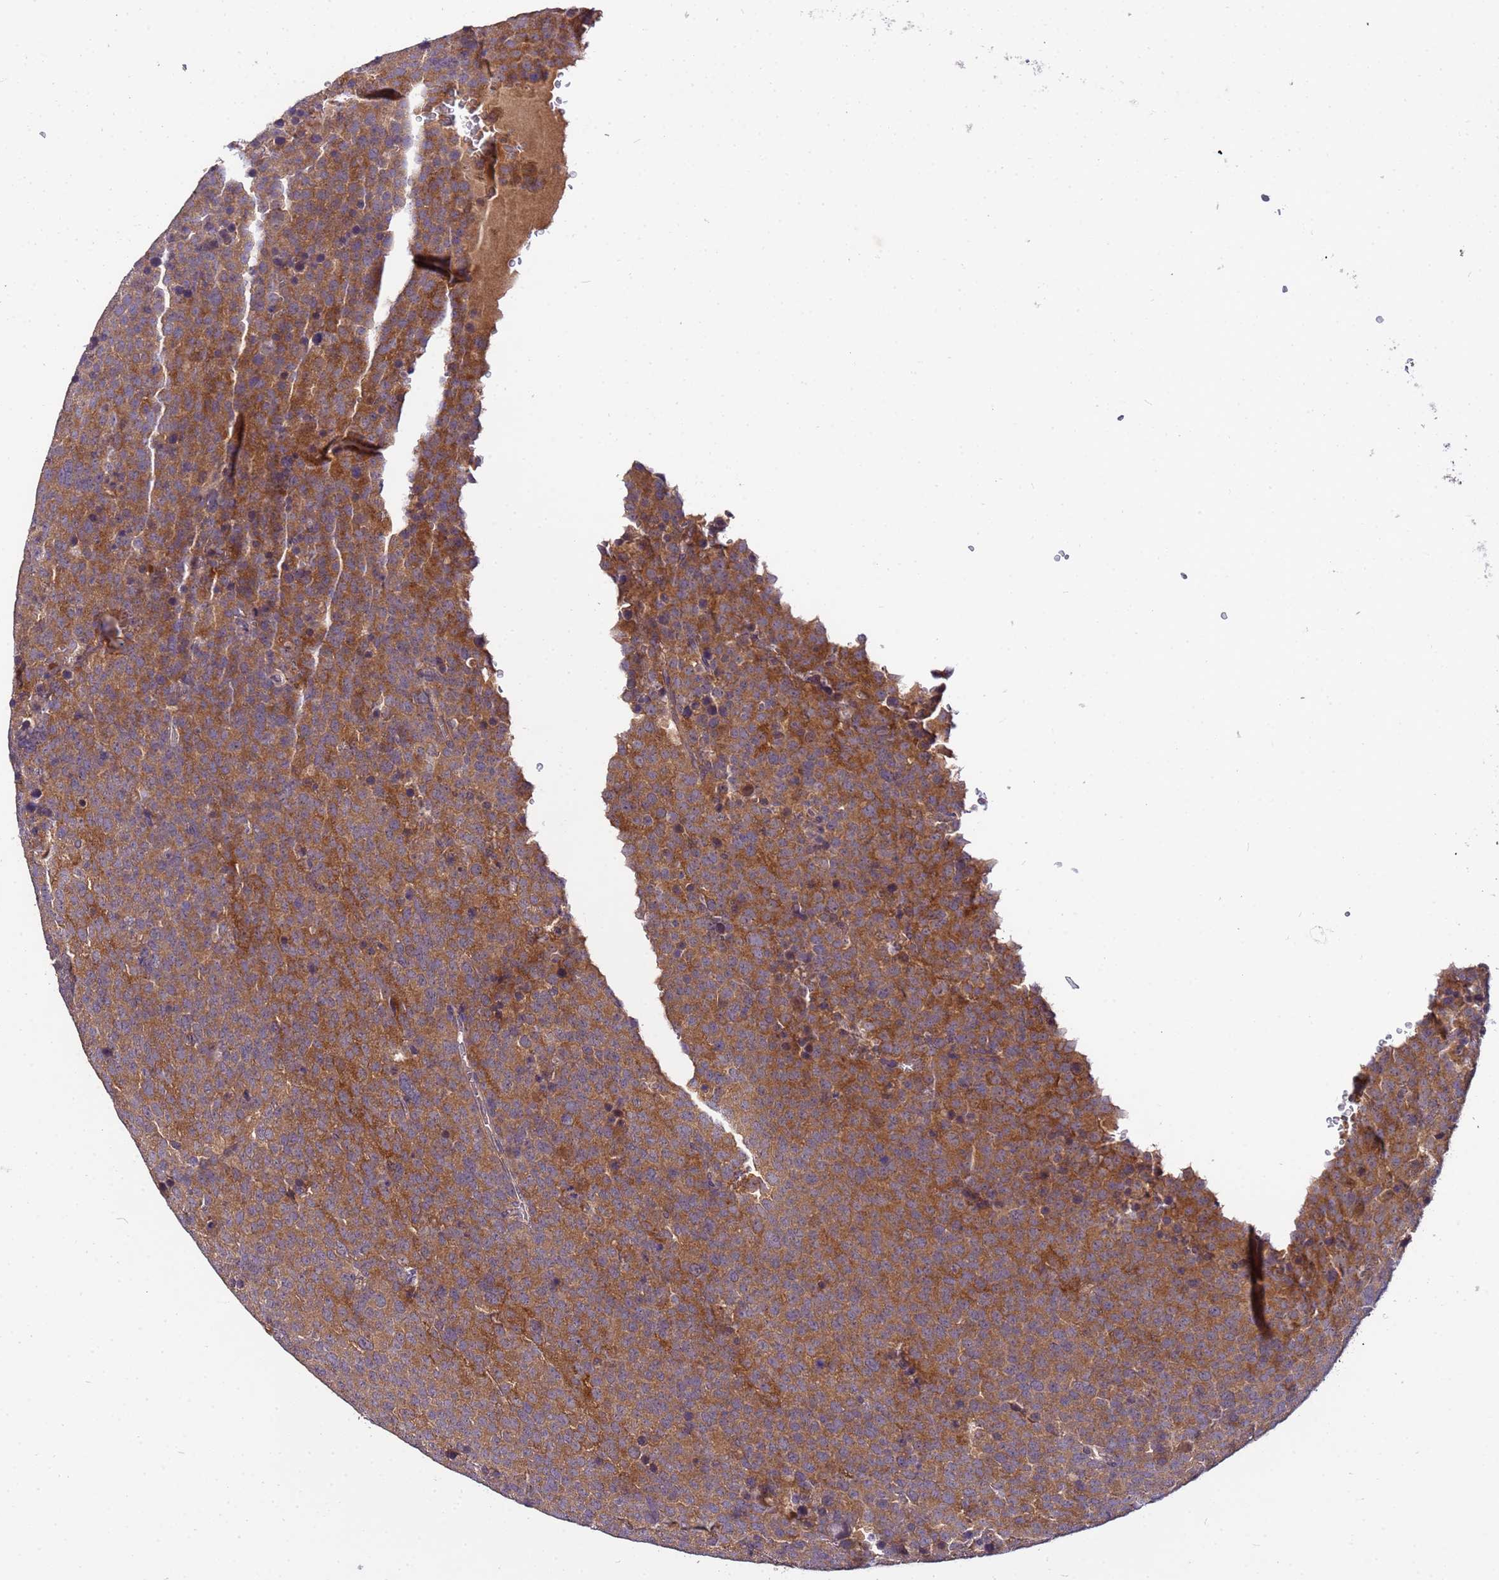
{"staining": {"intensity": "moderate", "quantity": ">75%", "location": "cytoplasmic/membranous"}, "tissue": "testis cancer", "cell_type": "Tumor cells", "image_type": "cancer", "snomed": [{"axis": "morphology", "description": "Seminoma, NOS"}, {"axis": "topography", "description": "Testis"}], "caption": "Tumor cells demonstrate medium levels of moderate cytoplasmic/membranous staining in approximately >75% of cells in seminoma (testis). The protein is shown in brown color, while the nuclei are stained blue.", "gene": "GSPT2", "patient": {"sex": "male", "age": 71}}